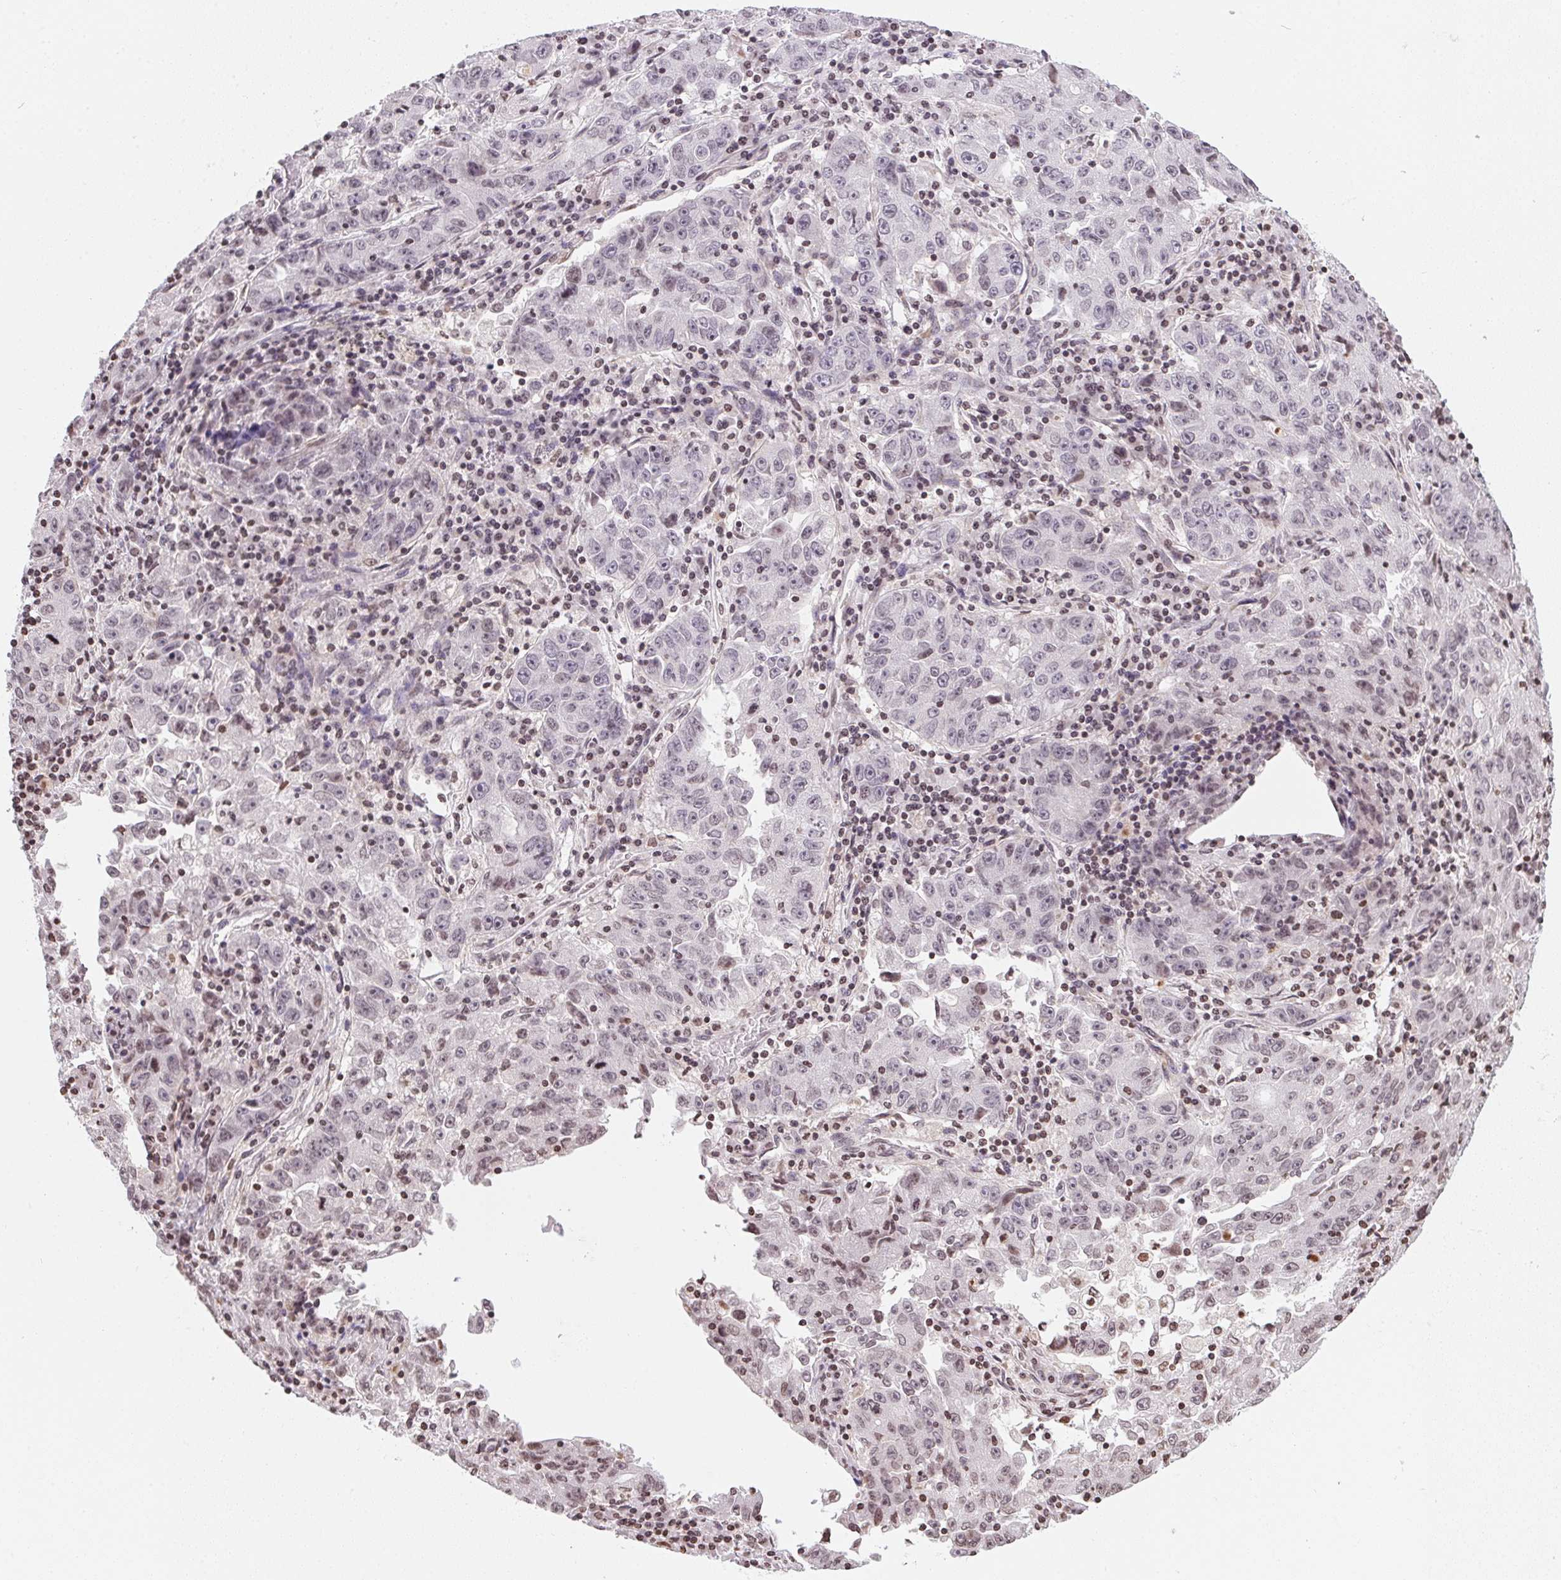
{"staining": {"intensity": "negative", "quantity": "none", "location": "none"}, "tissue": "lung cancer", "cell_type": "Tumor cells", "image_type": "cancer", "snomed": [{"axis": "morphology", "description": "Normal morphology"}, {"axis": "morphology", "description": "Adenocarcinoma, NOS"}, {"axis": "topography", "description": "Lymph node"}, {"axis": "topography", "description": "Lung"}], "caption": "IHC of lung adenocarcinoma demonstrates no staining in tumor cells.", "gene": "RNF181", "patient": {"sex": "female", "age": 57}}